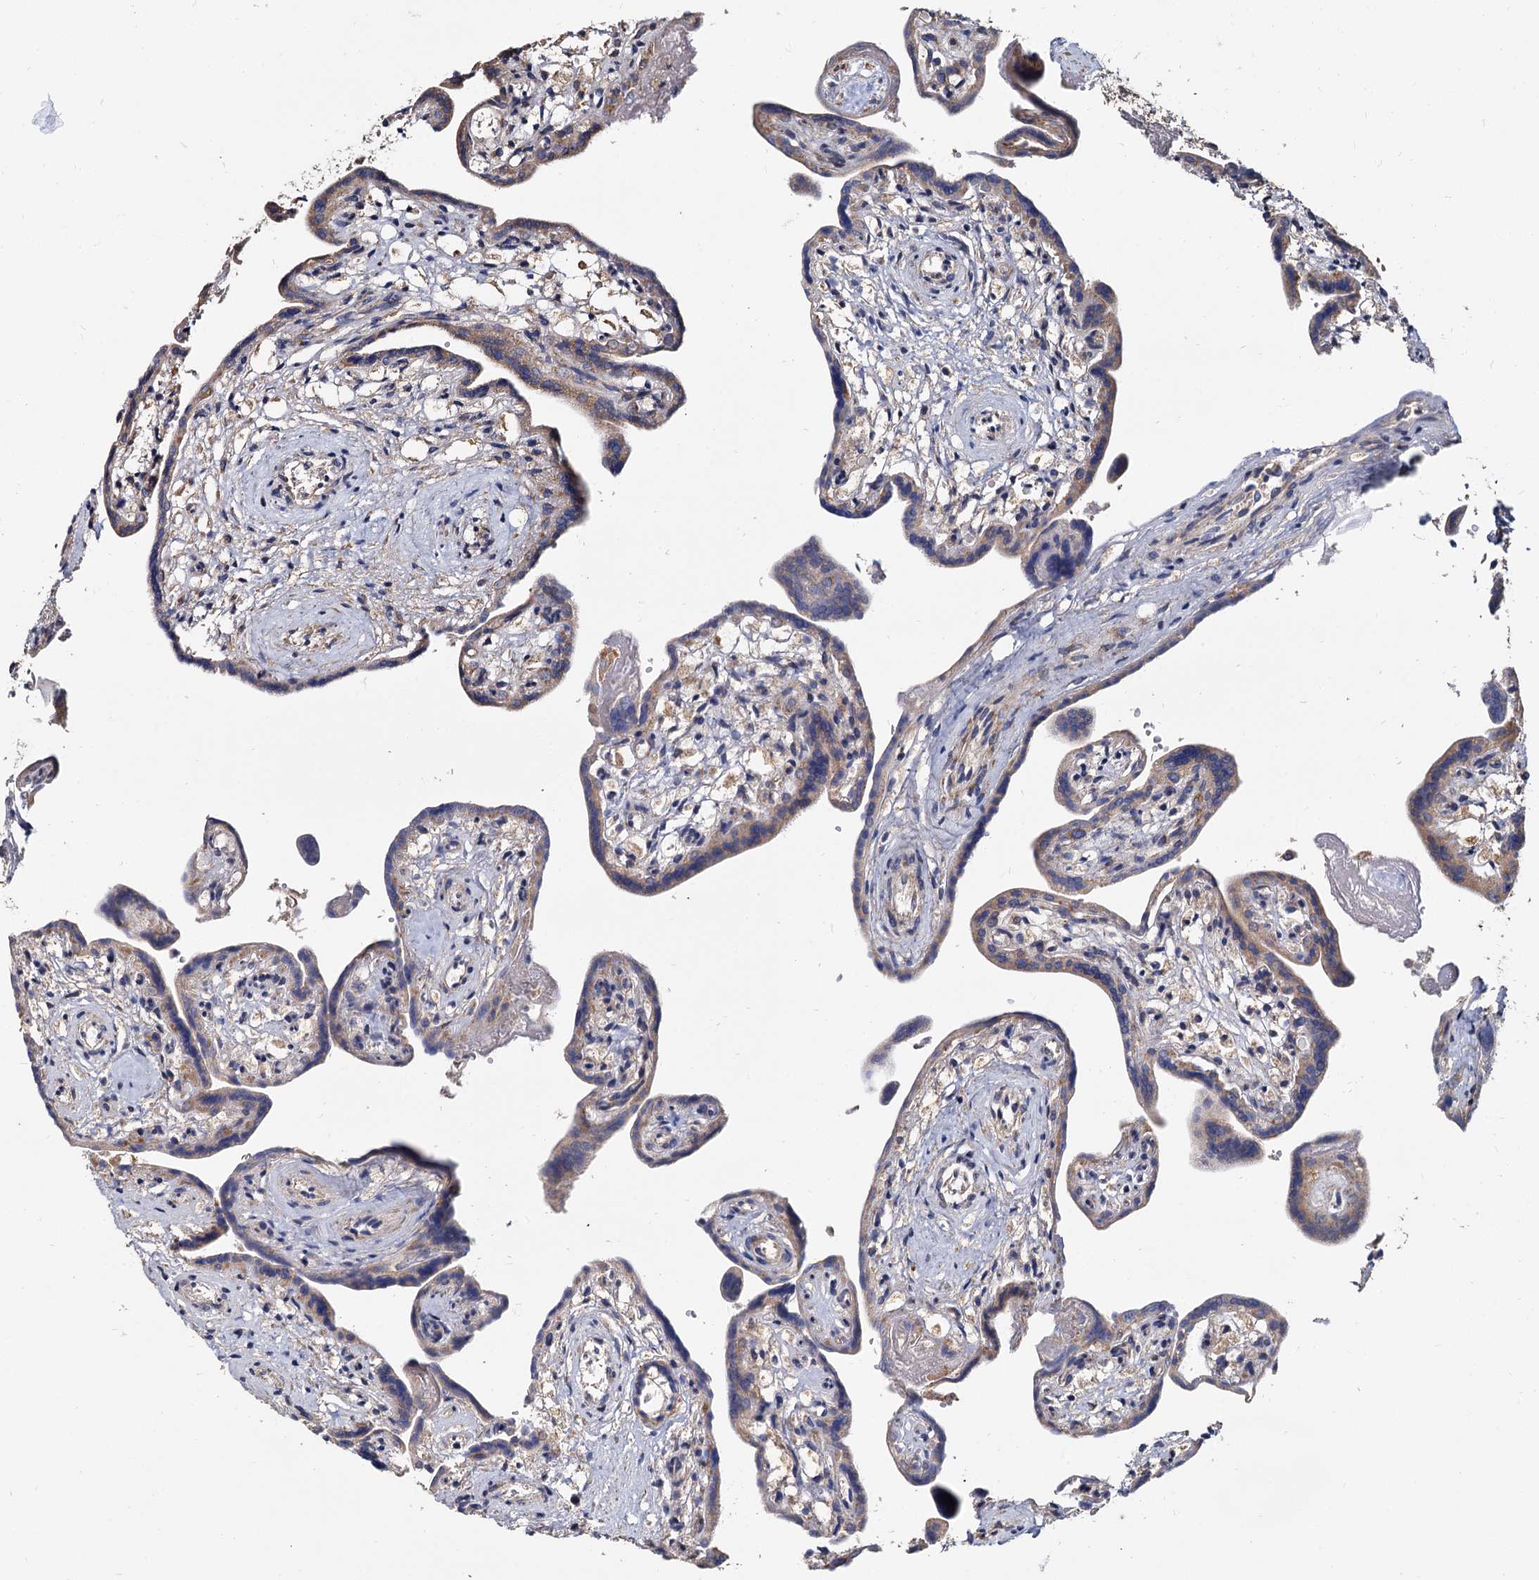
{"staining": {"intensity": "moderate", "quantity": "25%-75%", "location": "cytoplasmic/membranous"}, "tissue": "placenta", "cell_type": "Trophoblastic cells", "image_type": "normal", "snomed": [{"axis": "morphology", "description": "Normal tissue, NOS"}, {"axis": "topography", "description": "Placenta"}], "caption": "DAB (3,3'-diaminobenzidine) immunohistochemical staining of normal placenta demonstrates moderate cytoplasmic/membranous protein positivity in approximately 25%-75% of trophoblastic cells. Nuclei are stained in blue.", "gene": "WWC3", "patient": {"sex": "female", "age": 37}}